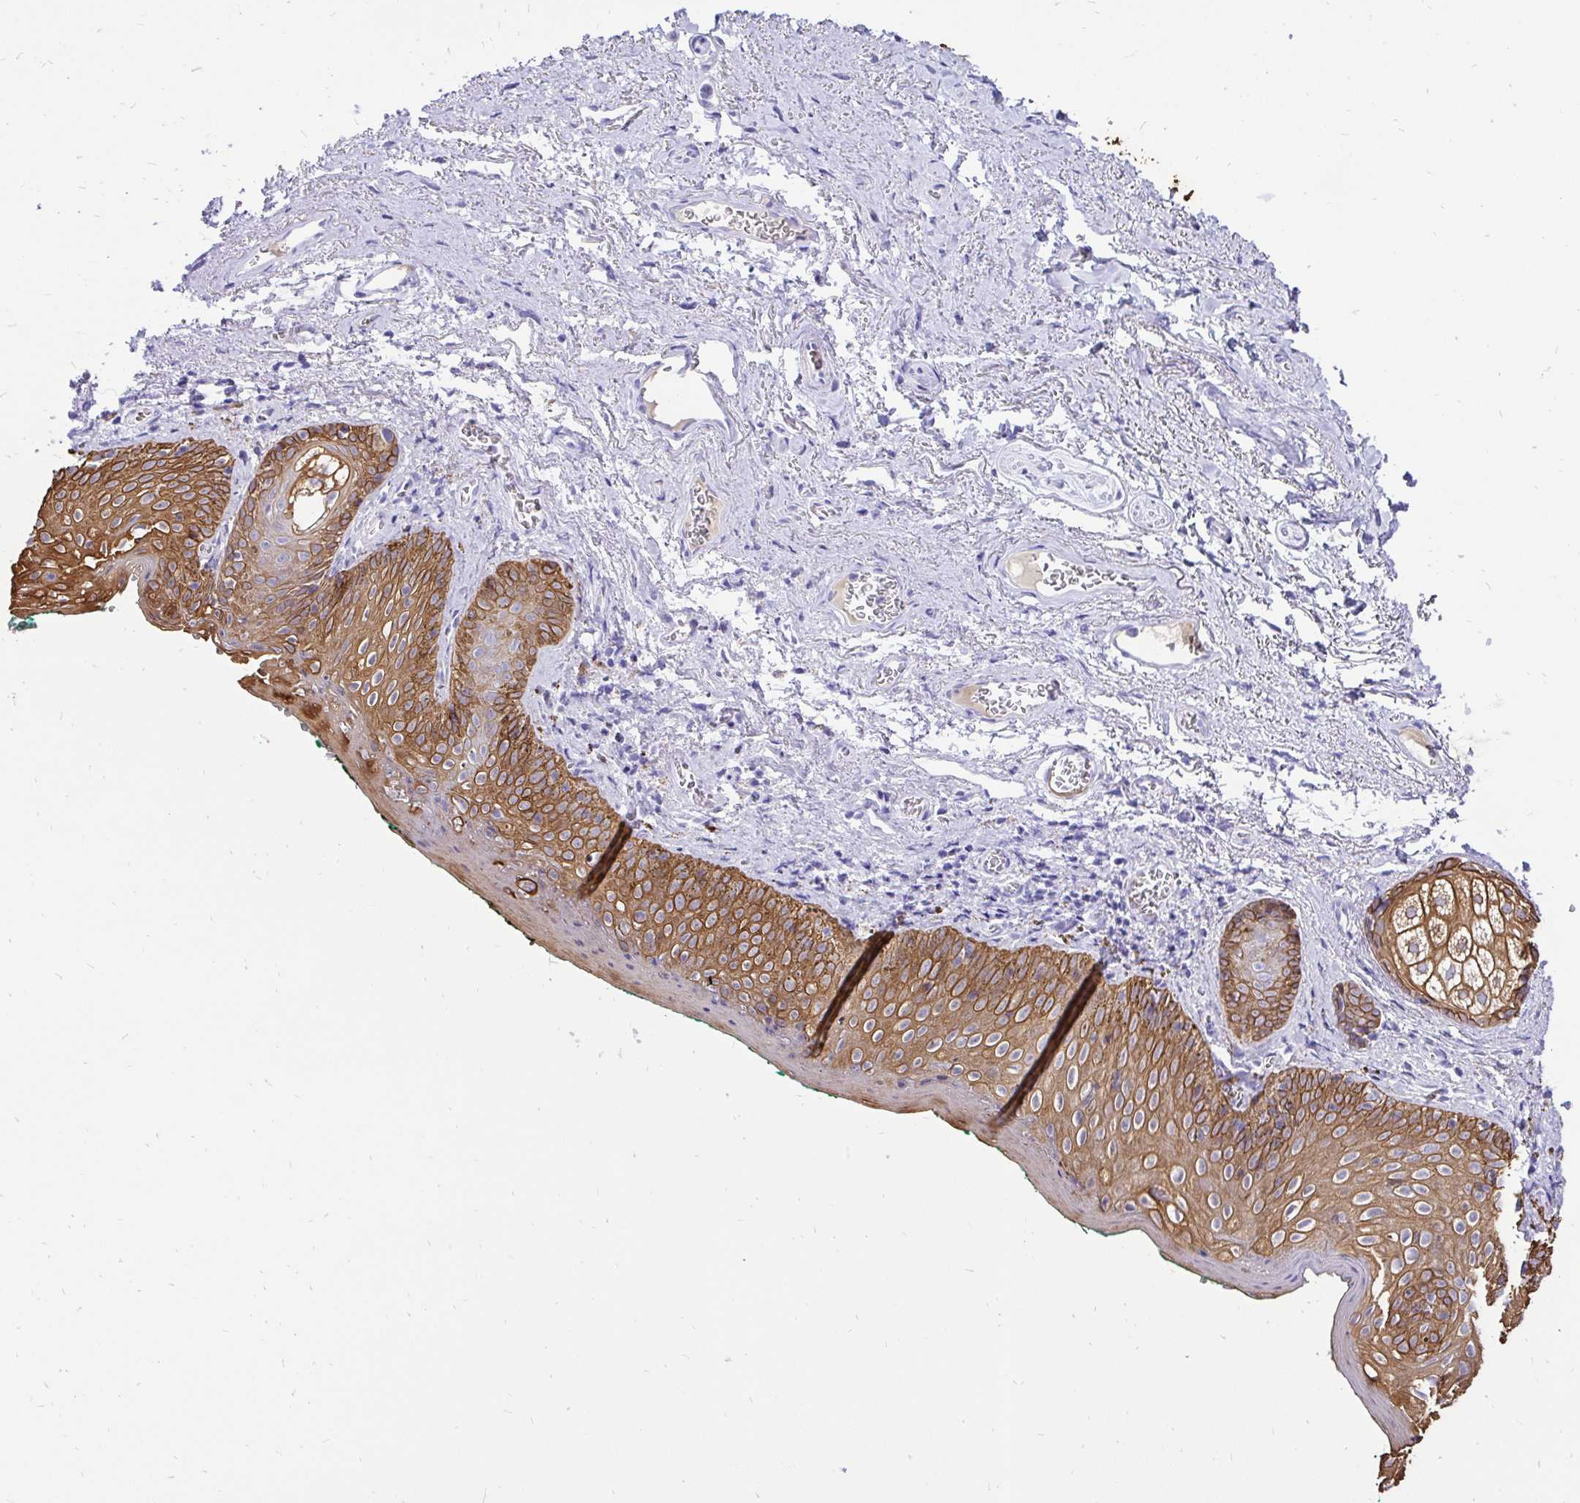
{"staining": {"intensity": "strong", "quantity": ">75%", "location": "cytoplasmic/membranous"}, "tissue": "vagina", "cell_type": "Squamous epithelial cells", "image_type": "normal", "snomed": [{"axis": "morphology", "description": "Normal tissue, NOS"}, {"axis": "topography", "description": "Vulva"}, {"axis": "topography", "description": "Vagina"}, {"axis": "topography", "description": "Peripheral nerve tissue"}], "caption": "Squamous epithelial cells display strong cytoplasmic/membranous positivity in approximately >75% of cells in unremarkable vagina.", "gene": "KRT13", "patient": {"sex": "female", "age": 66}}